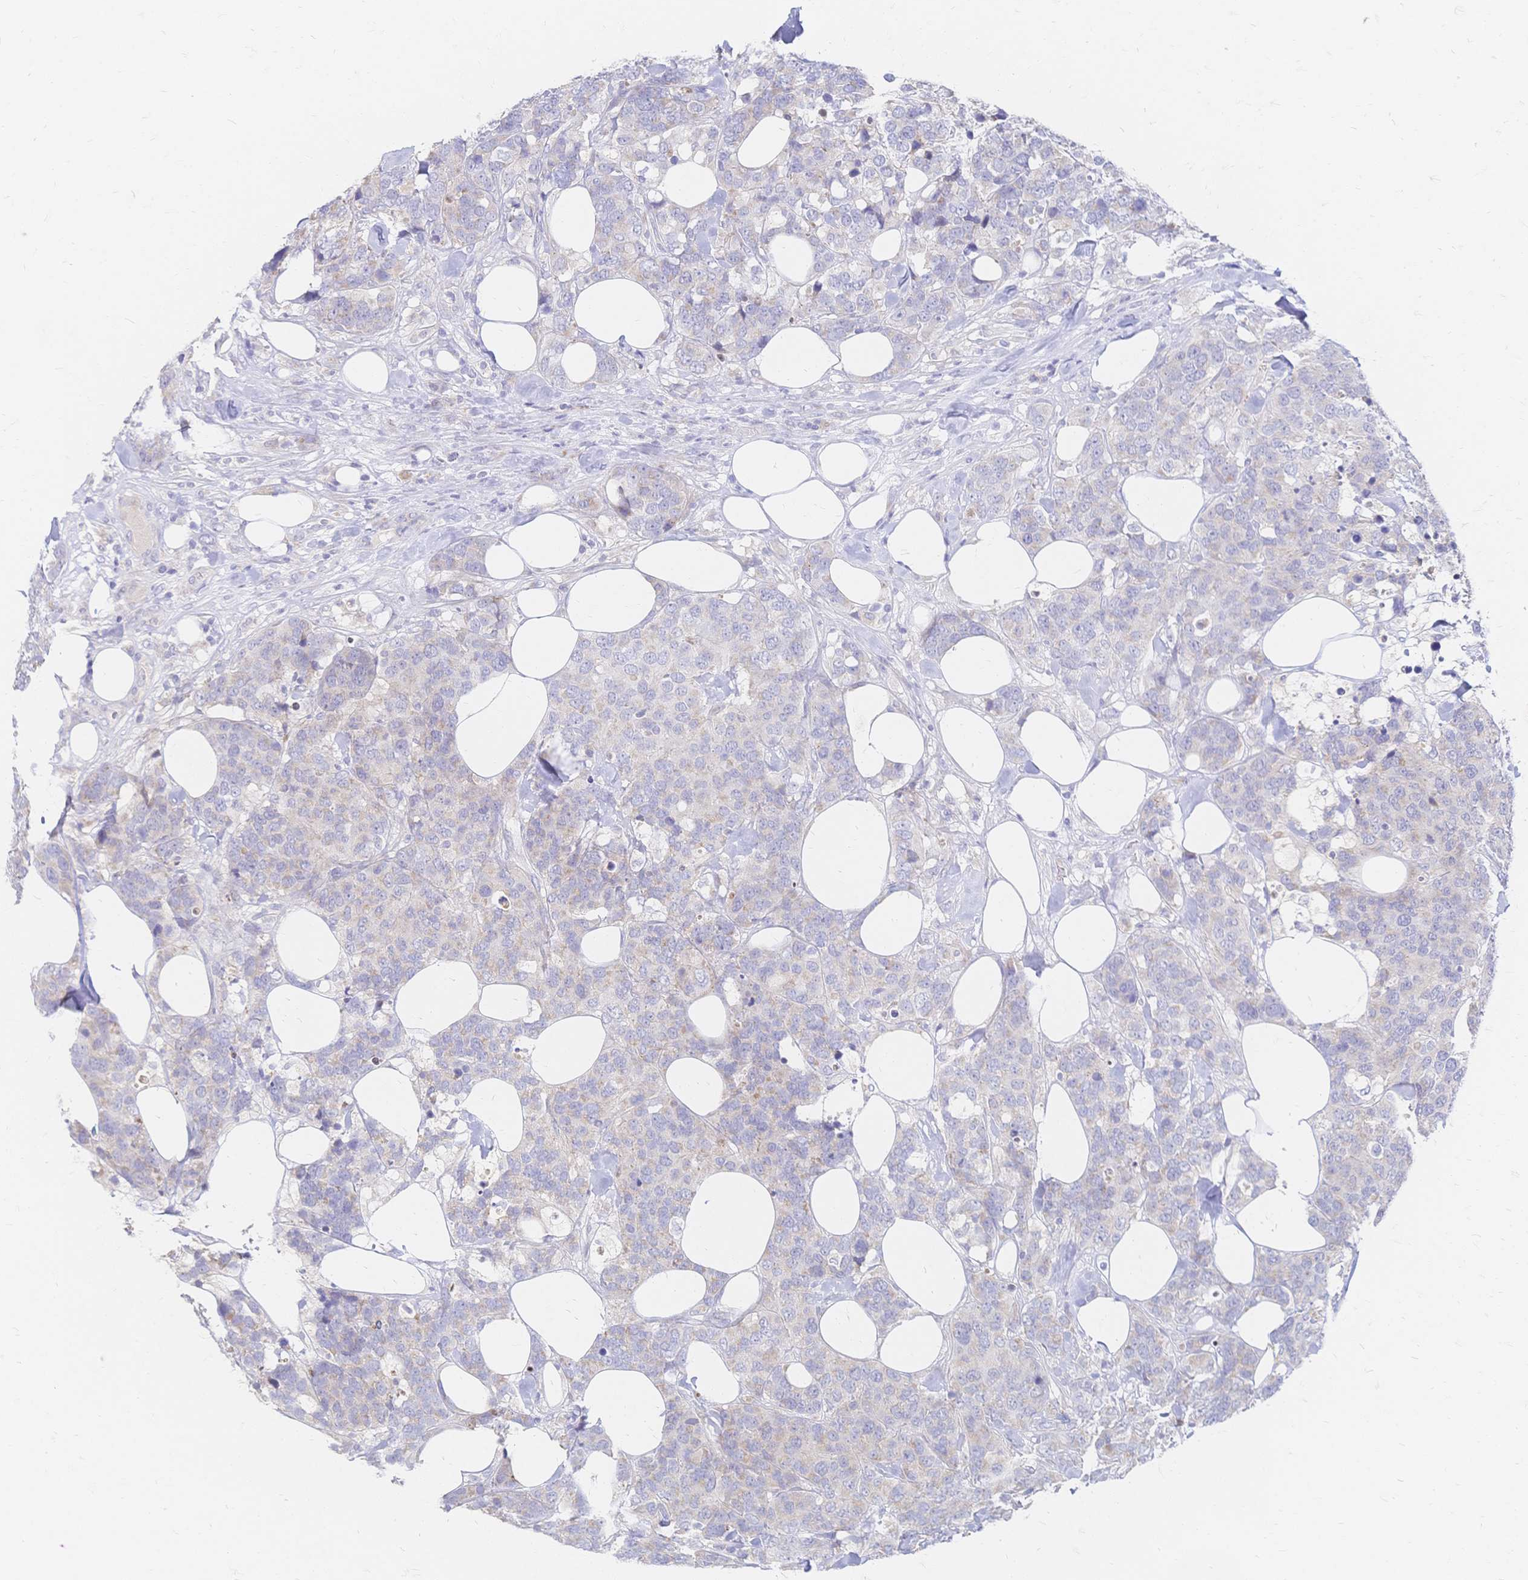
{"staining": {"intensity": "weak", "quantity": "<25%", "location": "cytoplasmic/membranous"}, "tissue": "breast cancer", "cell_type": "Tumor cells", "image_type": "cancer", "snomed": [{"axis": "morphology", "description": "Lobular carcinoma"}, {"axis": "topography", "description": "Breast"}], "caption": "This is an IHC micrograph of breast cancer (lobular carcinoma). There is no expression in tumor cells.", "gene": "VWC2L", "patient": {"sex": "female", "age": 59}}